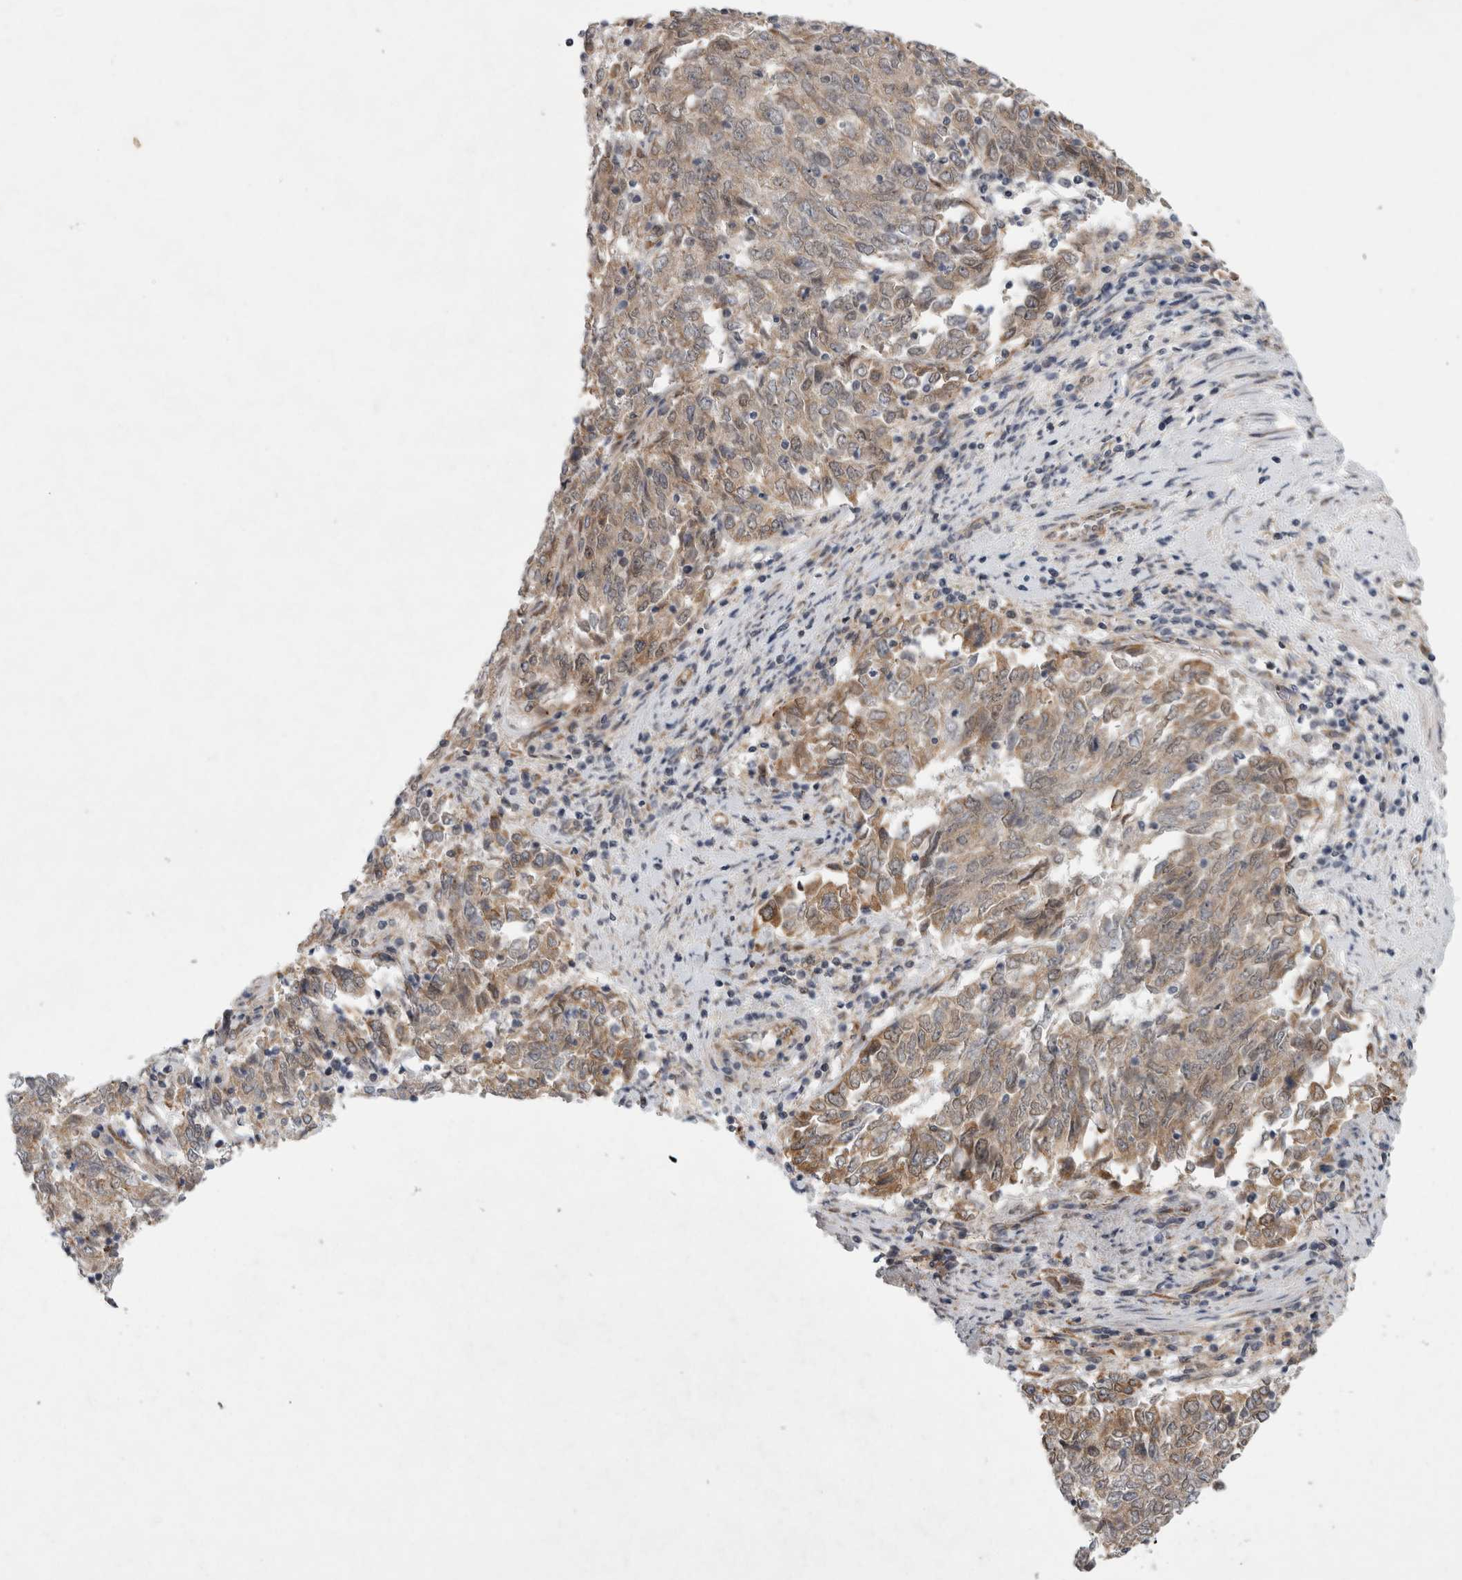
{"staining": {"intensity": "weak", "quantity": ">75%", "location": "cytoplasmic/membranous"}, "tissue": "endometrial cancer", "cell_type": "Tumor cells", "image_type": "cancer", "snomed": [{"axis": "morphology", "description": "Adenocarcinoma, NOS"}, {"axis": "topography", "description": "Endometrium"}], "caption": "An immunohistochemistry histopathology image of neoplastic tissue is shown. Protein staining in brown highlights weak cytoplasmic/membranous positivity in endometrial adenocarcinoma within tumor cells.", "gene": "PARP11", "patient": {"sex": "female", "age": 80}}